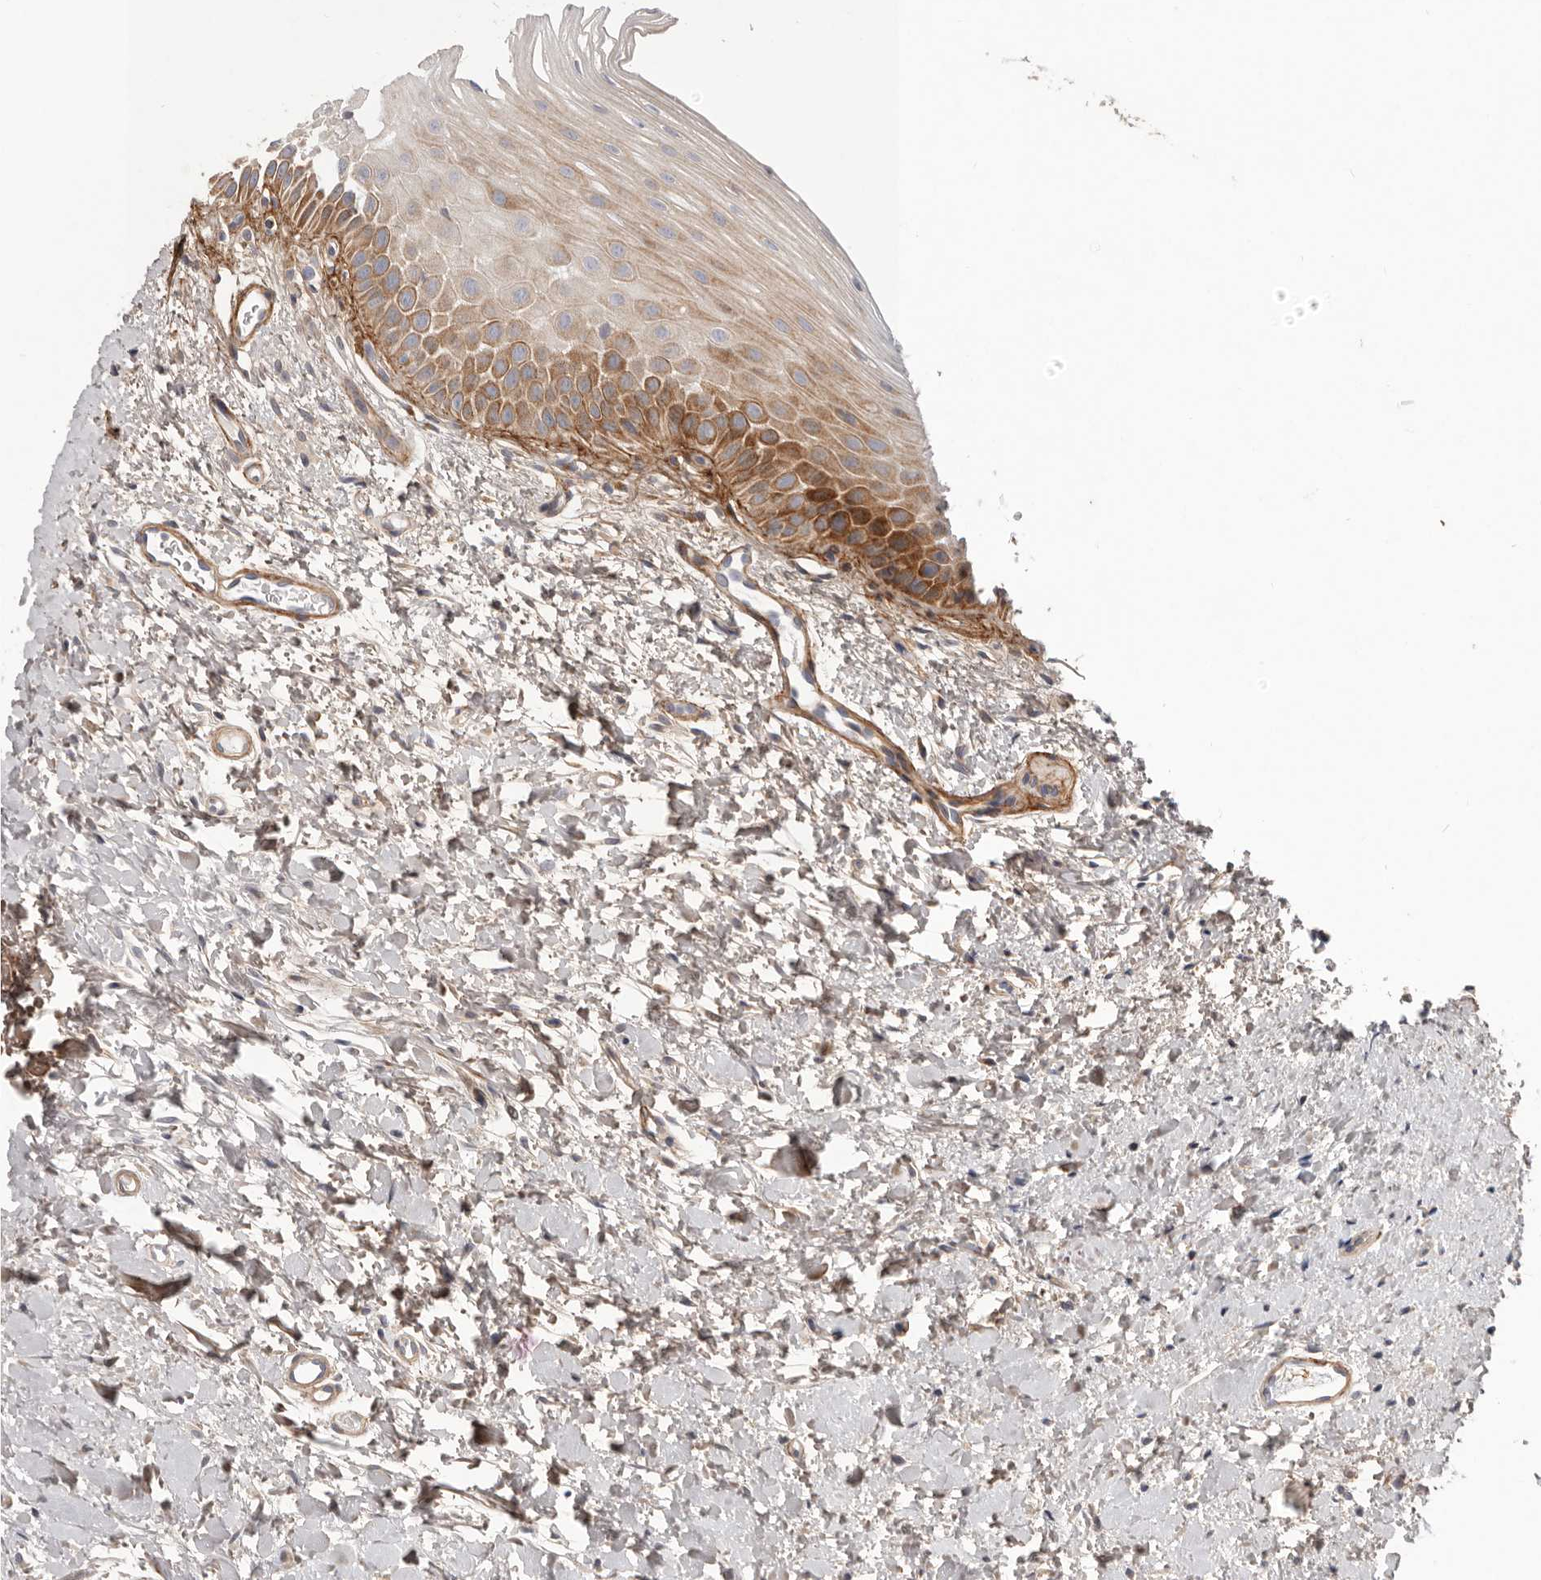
{"staining": {"intensity": "moderate", "quantity": "25%-75%", "location": "cytoplasmic/membranous"}, "tissue": "oral mucosa", "cell_type": "Squamous epithelial cells", "image_type": "normal", "snomed": [{"axis": "morphology", "description": "Normal tissue, NOS"}, {"axis": "topography", "description": "Oral tissue"}], "caption": "Immunohistochemistry (IHC) image of benign oral mucosa: oral mucosa stained using immunohistochemistry (IHC) demonstrates medium levels of moderate protein expression localized specifically in the cytoplasmic/membranous of squamous epithelial cells, appearing as a cytoplasmic/membranous brown color.", "gene": "MRPS10", "patient": {"sex": "female", "age": 56}}